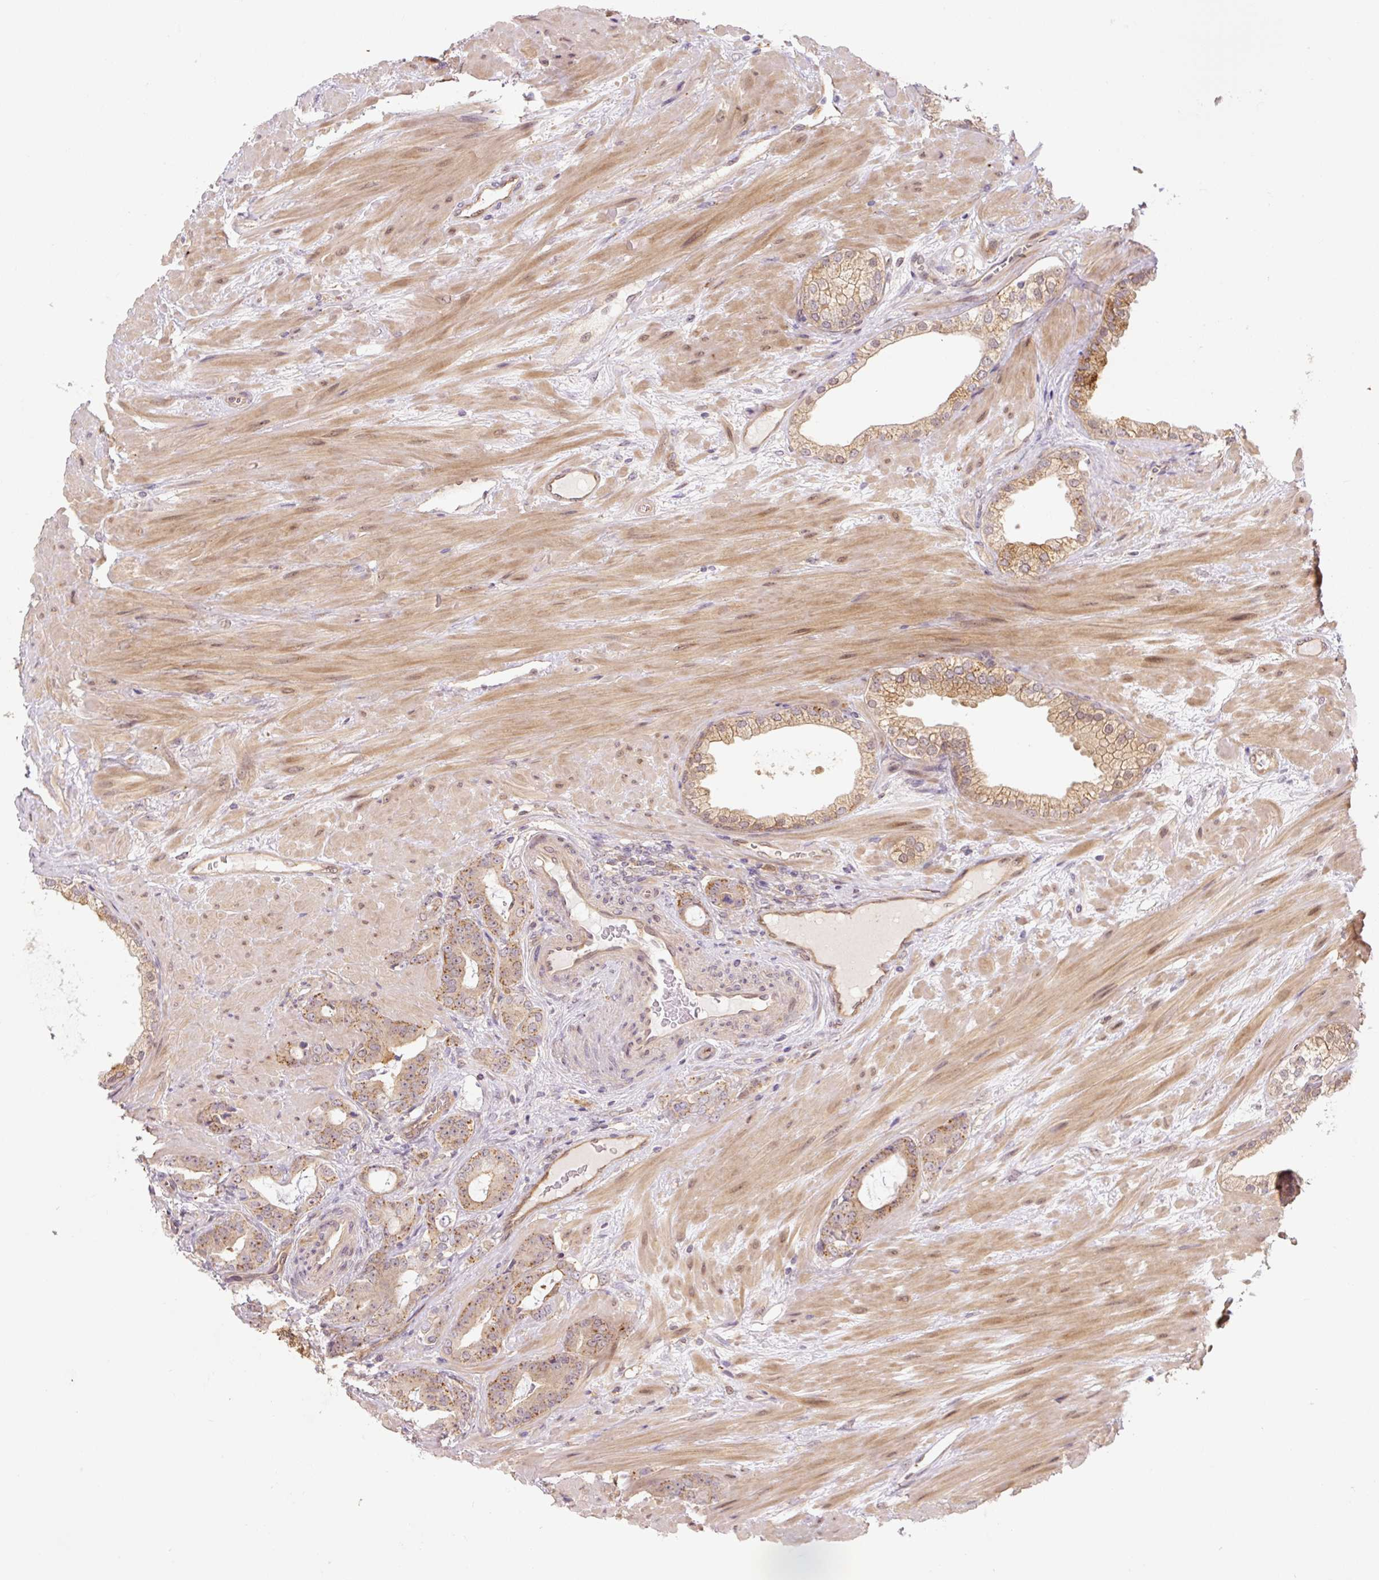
{"staining": {"intensity": "moderate", "quantity": "25%-75%", "location": "cytoplasmic/membranous"}, "tissue": "prostate cancer", "cell_type": "Tumor cells", "image_type": "cancer", "snomed": [{"axis": "morphology", "description": "Adenocarcinoma, Low grade"}, {"axis": "topography", "description": "Prostate"}], "caption": "Protein staining of low-grade adenocarcinoma (prostate) tissue demonstrates moderate cytoplasmic/membranous positivity in about 25%-75% of tumor cells. (DAB IHC, brown staining for protein, blue staining for nuclei).", "gene": "ZSWIM7", "patient": {"sex": "male", "age": 61}}